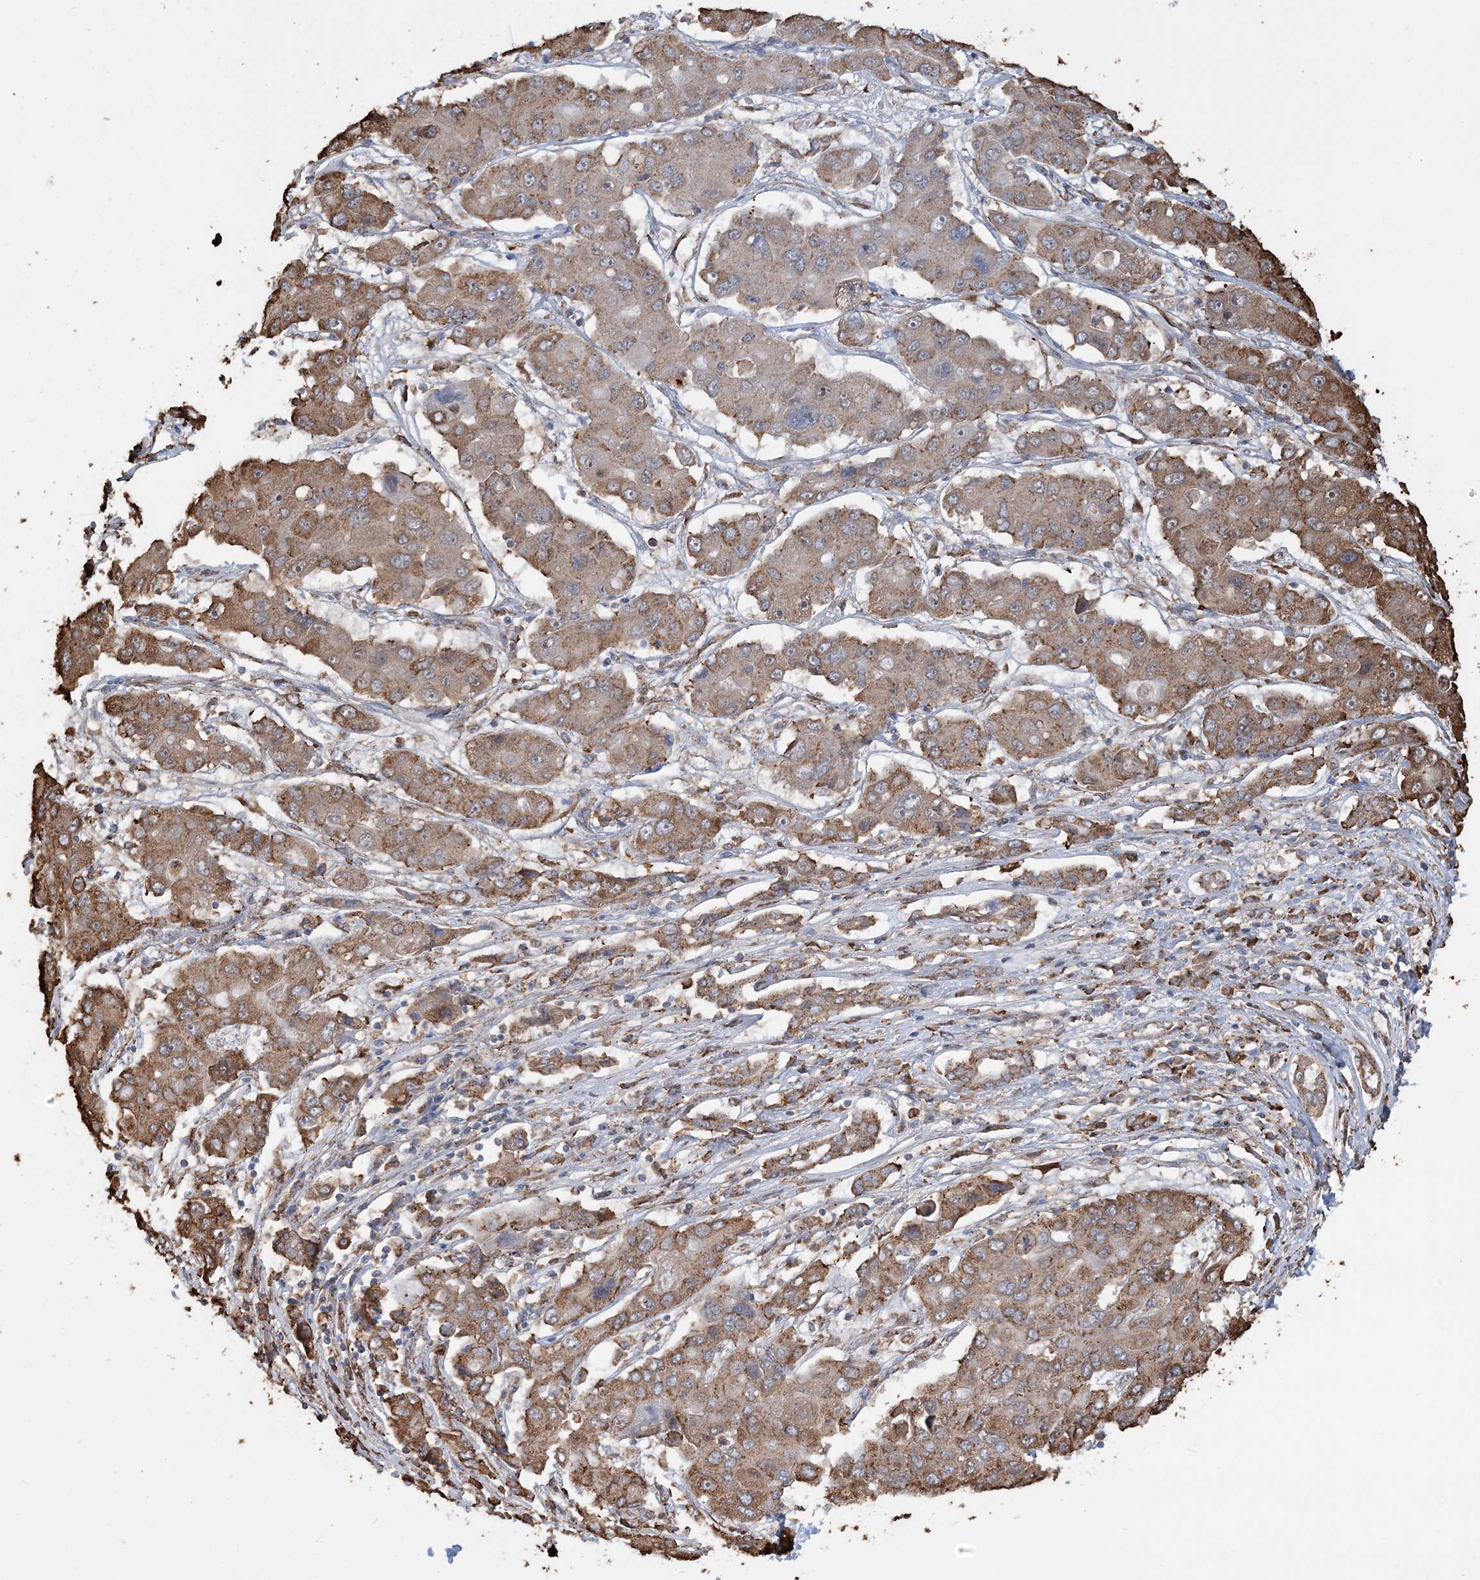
{"staining": {"intensity": "moderate", "quantity": ">75%", "location": "cytoplasmic/membranous"}, "tissue": "liver cancer", "cell_type": "Tumor cells", "image_type": "cancer", "snomed": [{"axis": "morphology", "description": "Cholangiocarcinoma"}, {"axis": "topography", "description": "Liver"}], "caption": "There is medium levels of moderate cytoplasmic/membranous expression in tumor cells of cholangiocarcinoma (liver), as demonstrated by immunohistochemical staining (brown color).", "gene": "WDR12", "patient": {"sex": "male", "age": 67}}